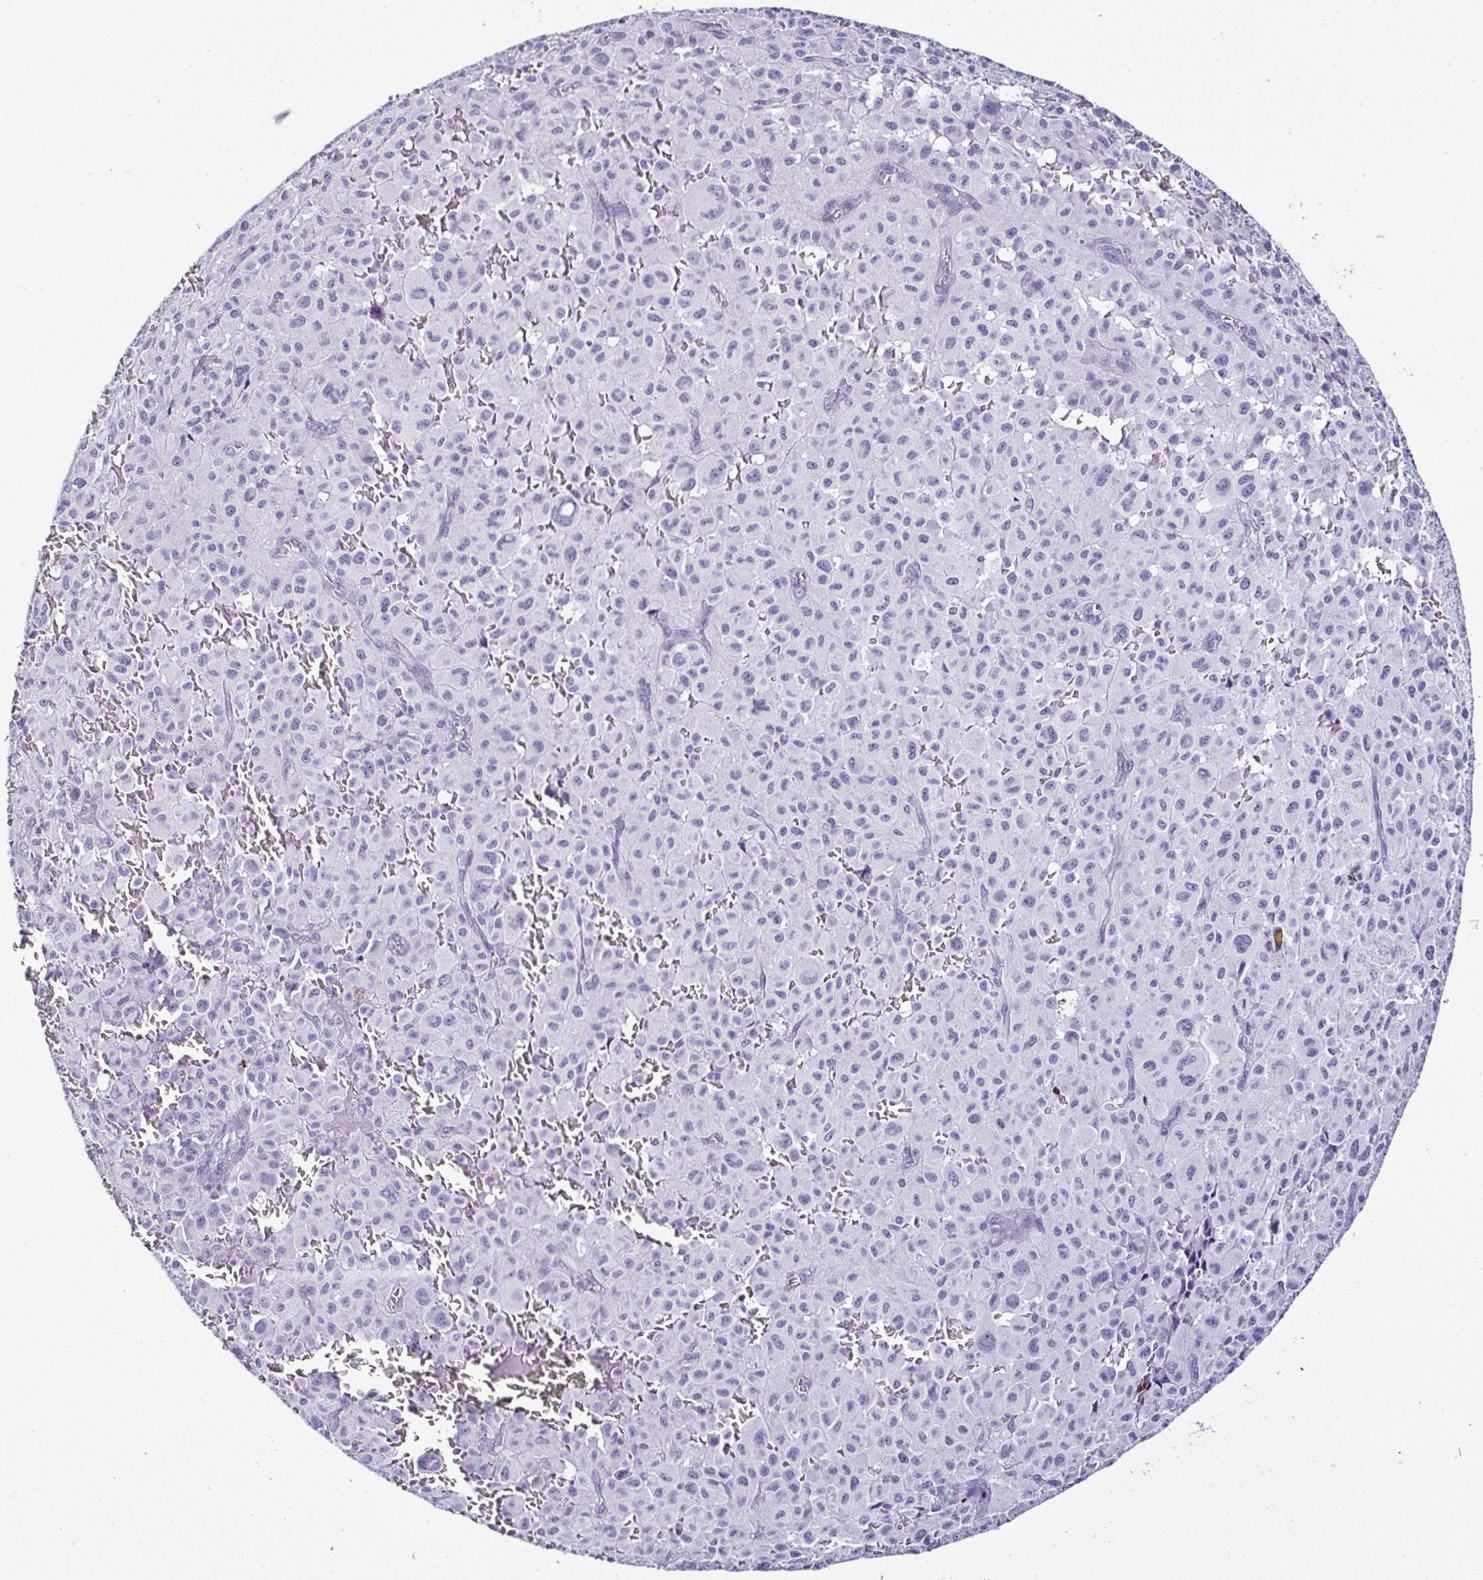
{"staining": {"intensity": "negative", "quantity": "none", "location": "none"}, "tissue": "melanoma", "cell_type": "Tumor cells", "image_type": "cancer", "snomed": [{"axis": "morphology", "description": "Malignant melanoma, NOS"}, {"axis": "topography", "description": "Skin"}], "caption": "High magnification brightfield microscopy of melanoma stained with DAB (brown) and counterstained with hematoxylin (blue): tumor cells show no significant positivity. (DAB (3,3'-diaminobenzidine) immunohistochemistry, high magnification).", "gene": "SERPINB3", "patient": {"sex": "female", "age": 74}}